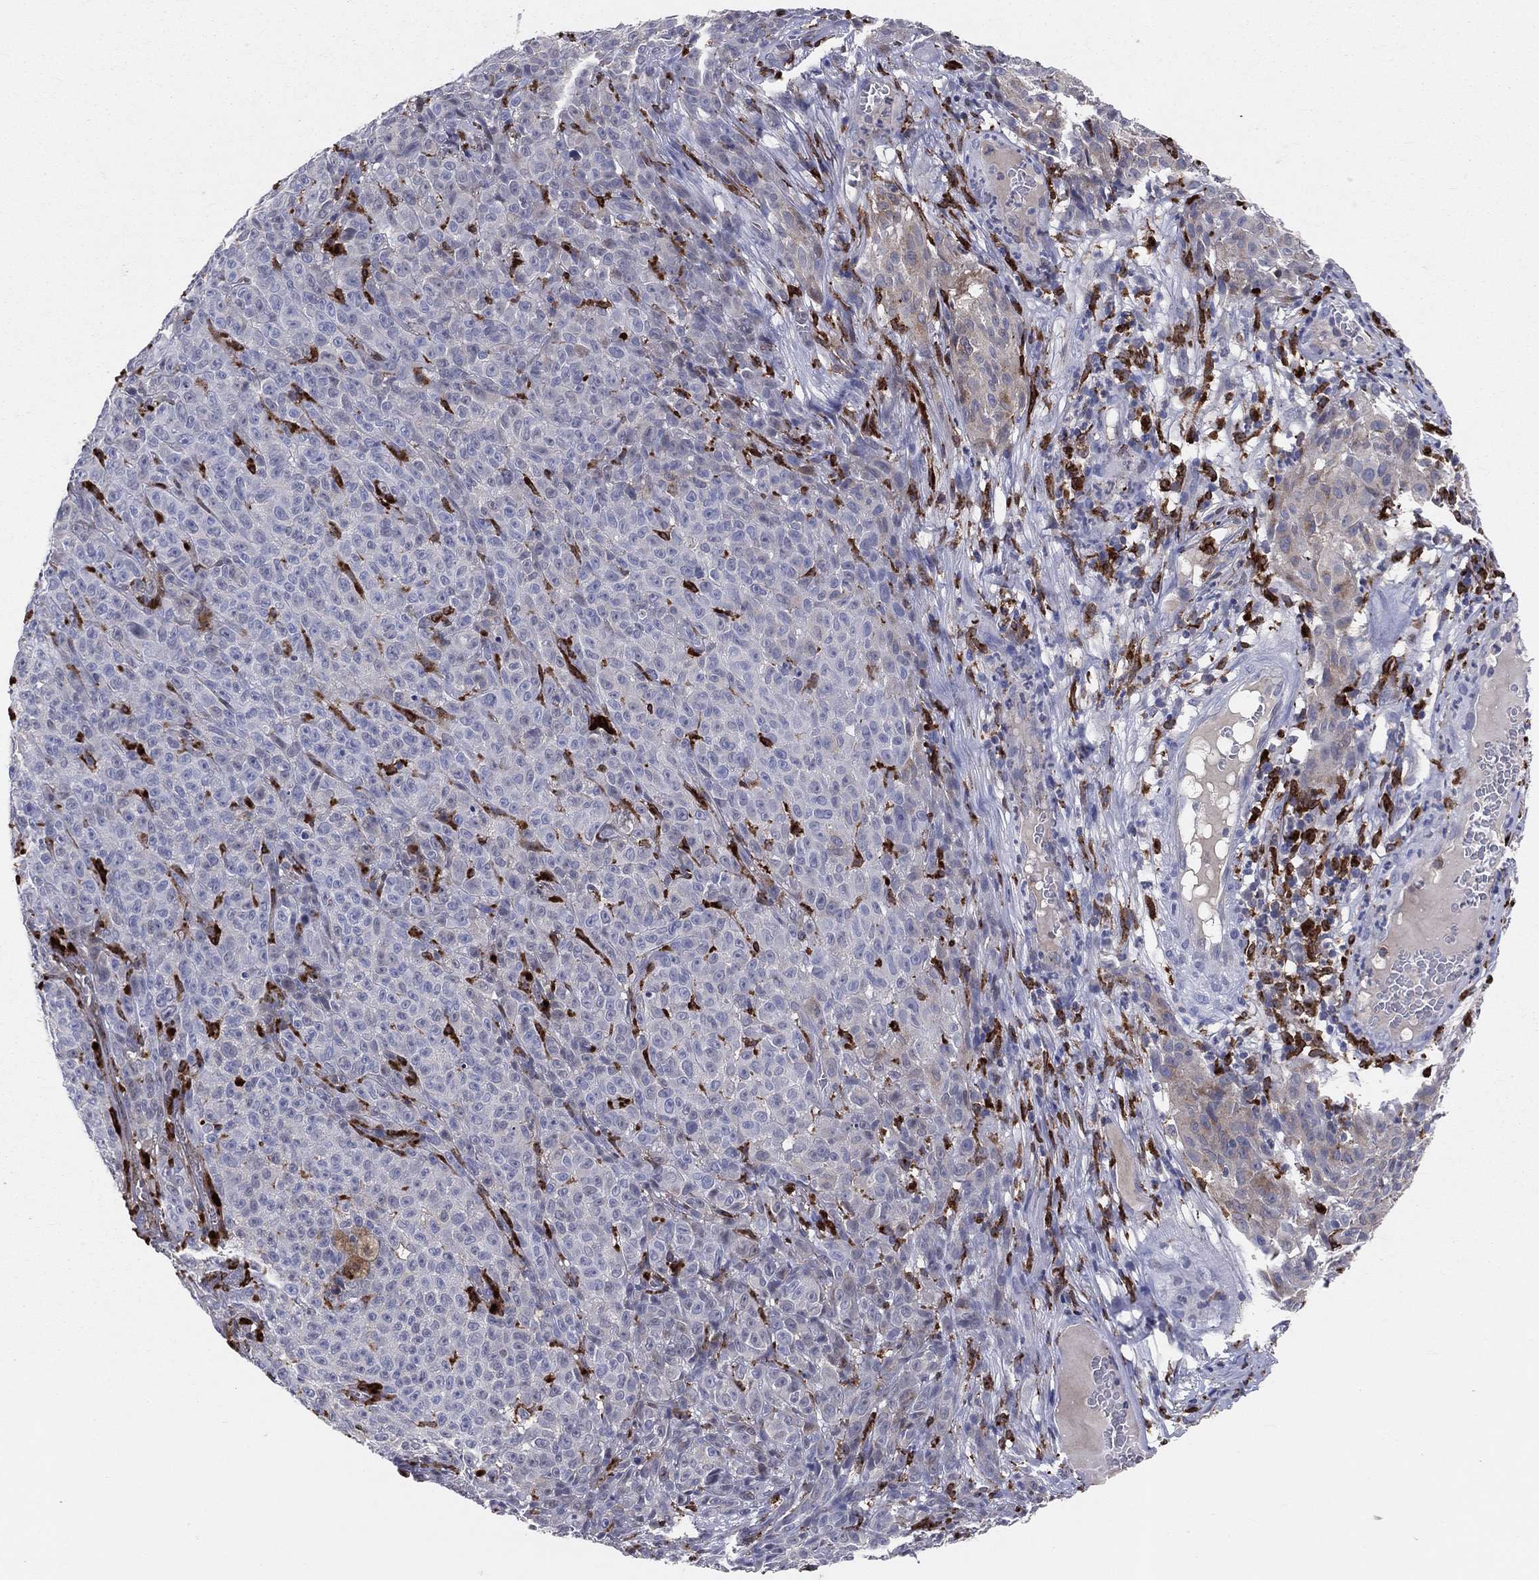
{"staining": {"intensity": "negative", "quantity": "none", "location": "none"}, "tissue": "melanoma", "cell_type": "Tumor cells", "image_type": "cancer", "snomed": [{"axis": "morphology", "description": "Malignant melanoma, NOS"}, {"axis": "topography", "description": "Skin"}], "caption": "DAB immunohistochemical staining of melanoma shows no significant staining in tumor cells. (Stains: DAB immunohistochemistry with hematoxylin counter stain, Microscopy: brightfield microscopy at high magnification).", "gene": "CD74", "patient": {"sex": "female", "age": 82}}